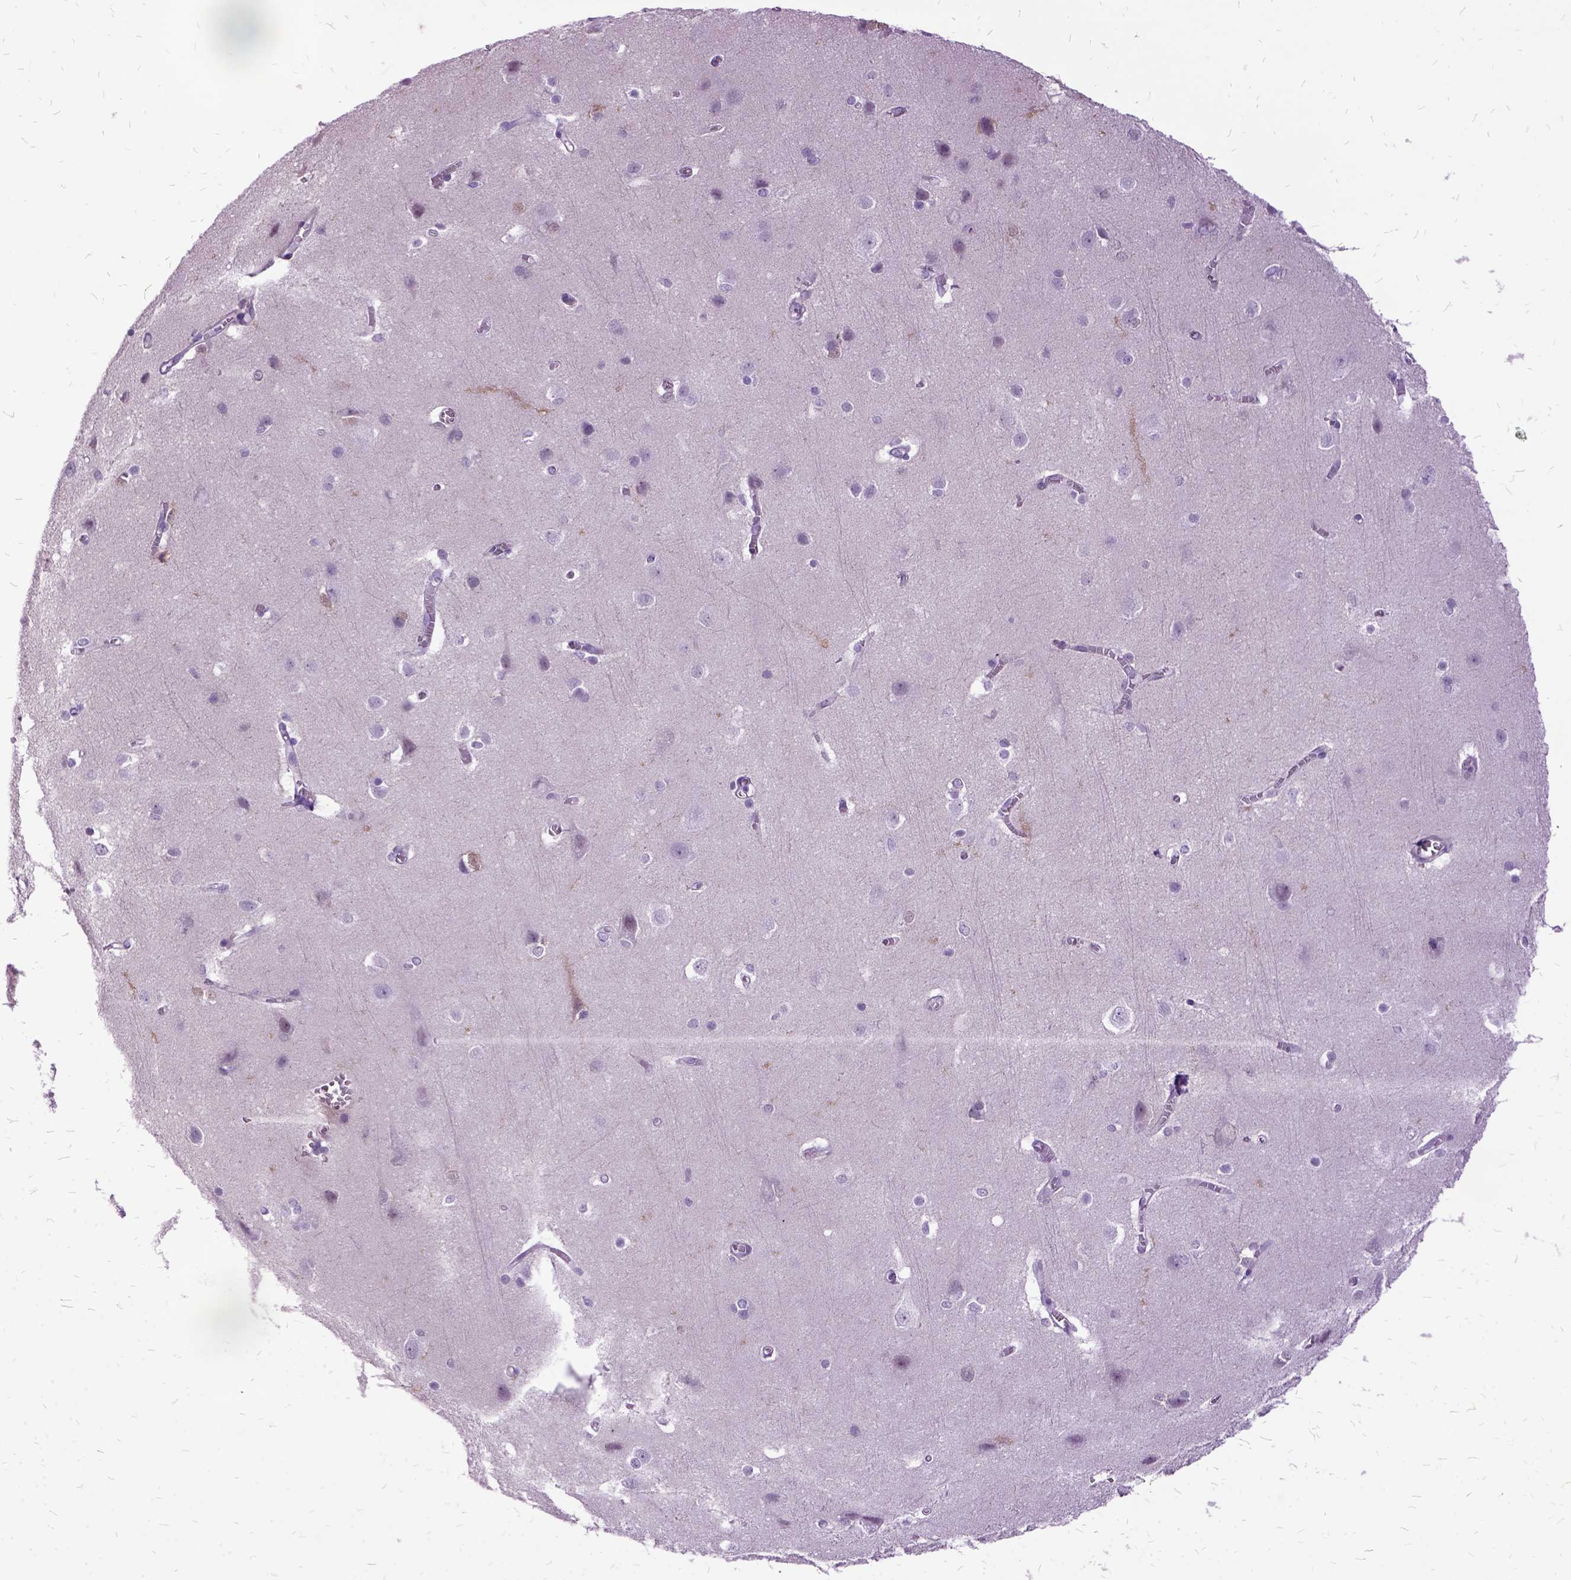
{"staining": {"intensity": "negative", "quantity": "none", "location": "none"}, "tissue": "cerebral cortex", "cell_type": "Endothelial cells", "image_type": "normal", "snomed": [{"axis": "morphology", "description": "Normal tissue, NOS"}, {"axis": "topography", "description": "Cerebral cortex"}], "caption": "The histopathology image demonstrates no staining of endothelial cells in unremarkable cerebral cortex. (DAB immunohistochemistry, high magnification).", "gene": "MME", "patient": {"sex": "male", "age": 37}}